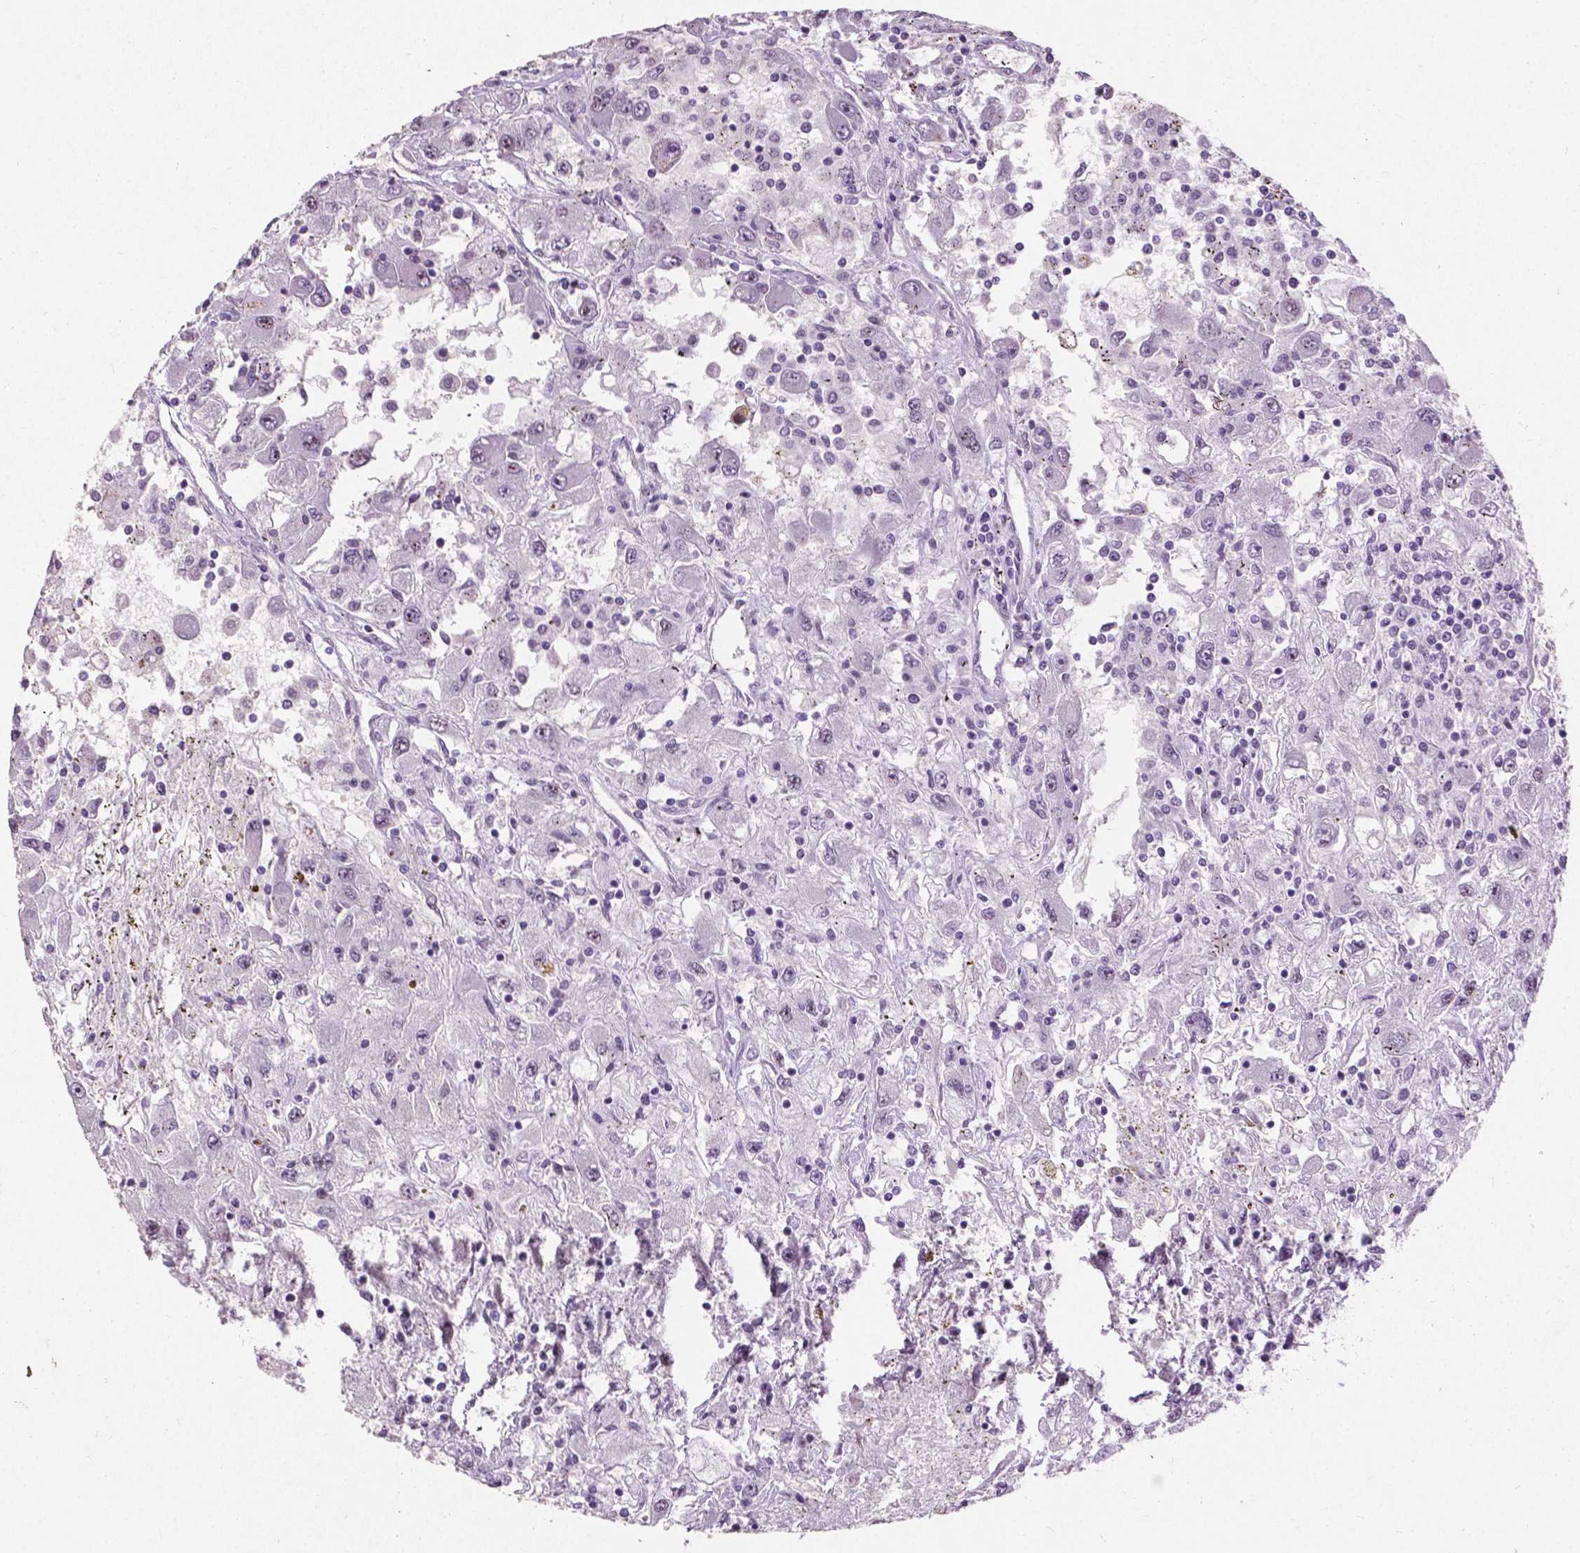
{"staining": {"intensity": "negative", "quantity": "none", "location": "none"}, "tissue": "renal cancer", "cell_type": "Tumor cells", "image_type": "cancer", "snomed": [{"axis": "morphology", "description": "Adenocarcinoma, NOS"}, {"axis": "topography", "description": "Kidney"}], "caption": "High power microscopy image of an immunohistochemistry photomicrograph of renal cancer, revealing no significant positivity in tumor cells. (Brightfield microscopy of DAB (3,3'-diaminobenzidine) IHC at high magnification).", "gene": "COIL", "patient": {"sex": "female", "age": 67}}